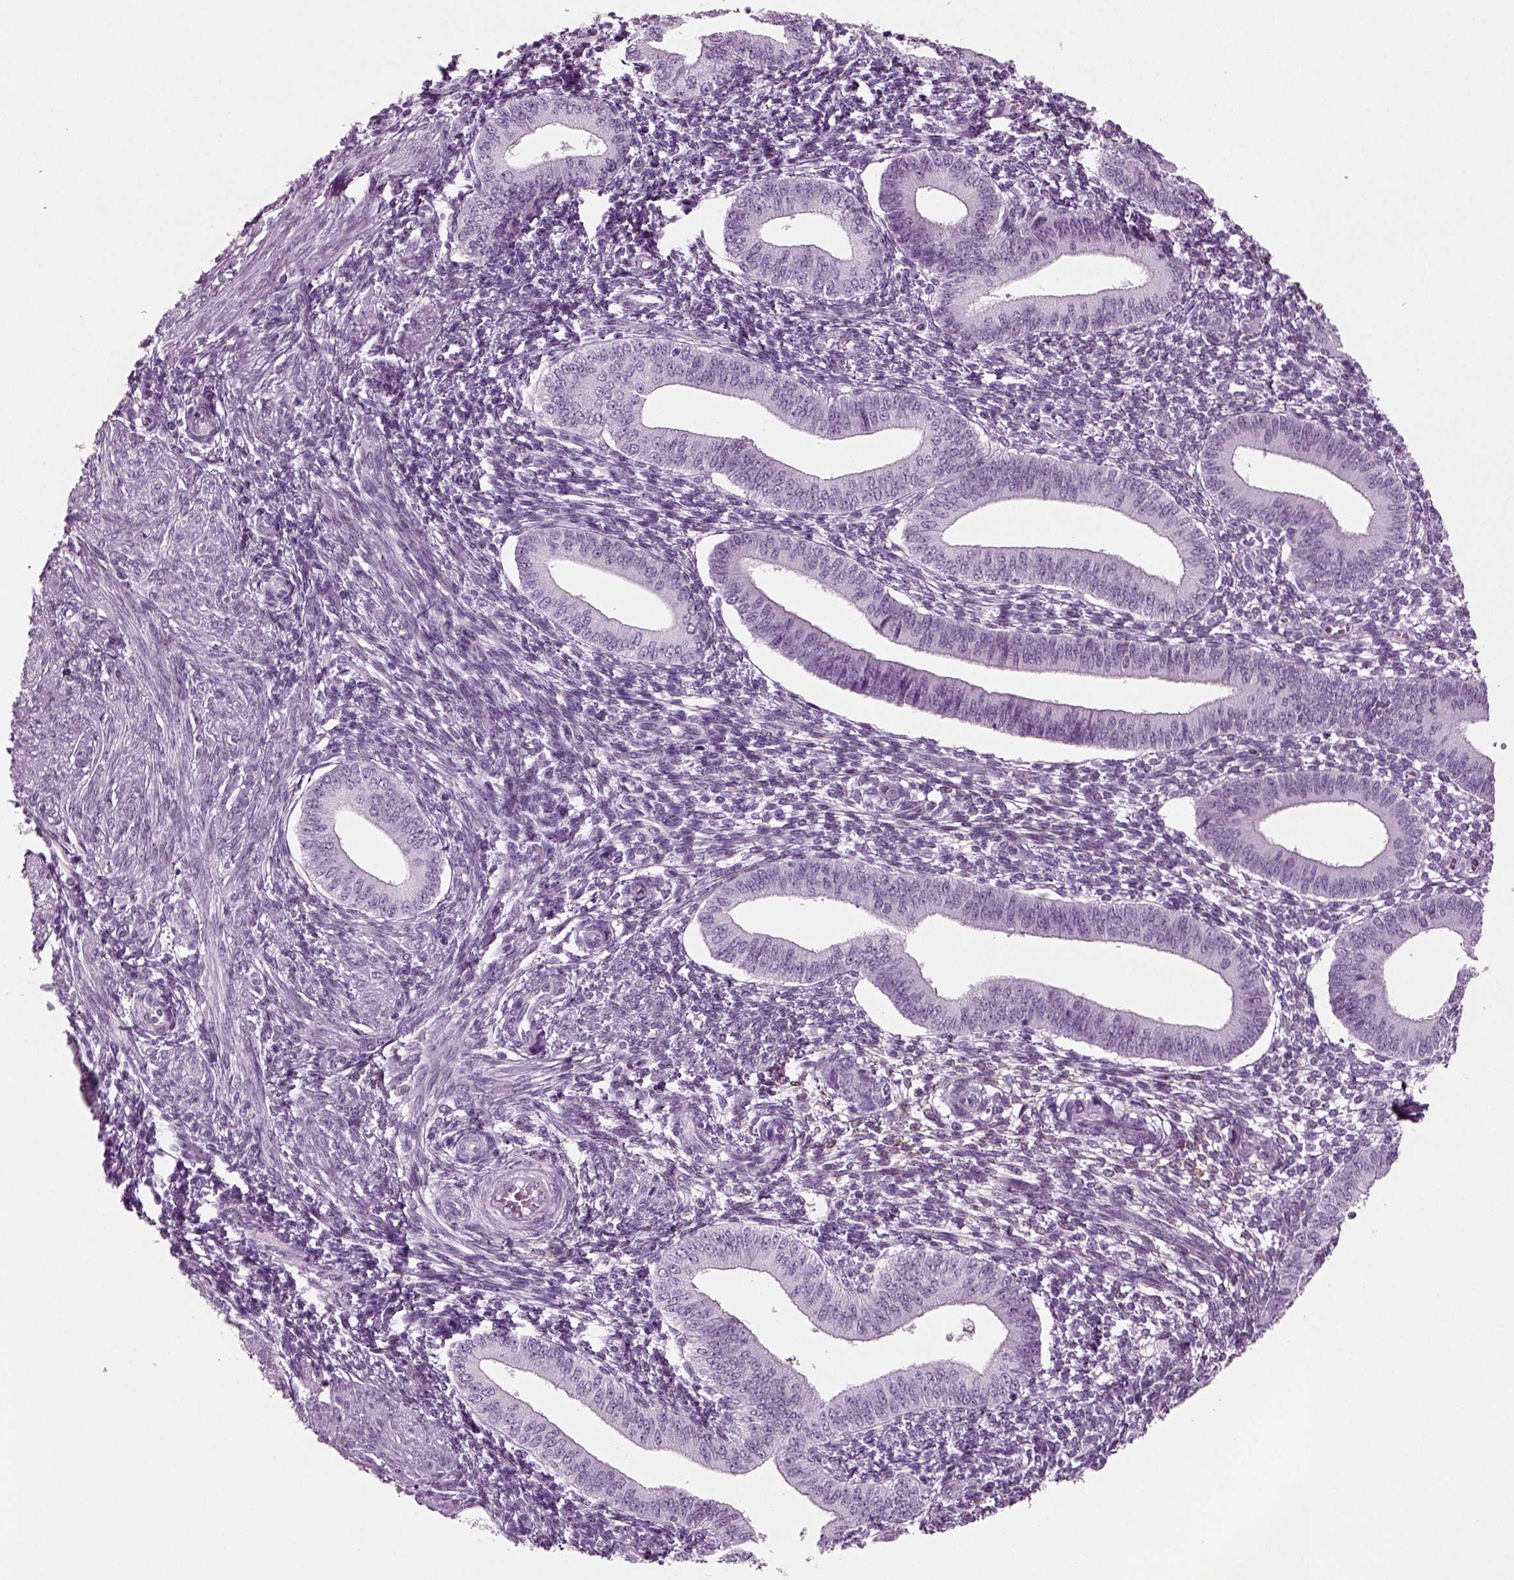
{"staining": {"intensity": "negative", "quantity": "none", "location": "none"}, "tissue": "endometrium", "cell_type": "Cells in endometrial stroma", "image_type": "normal", "snomed": [{"axis": "morphology", "description": "Normal tissue, NOS"}, {"axis": "topography", "description": "Endometrium"}], "caption": "Immunohistochemistry micrograph of normal endometrium stained for a protein (brown), which exhibits no positivity in cells in endometrial stroma. (Immunohistochemistry, brightfield microscopy, high magnification).", "gene": "CRABP1", "patient": {"sex": "female", "age": 42}}